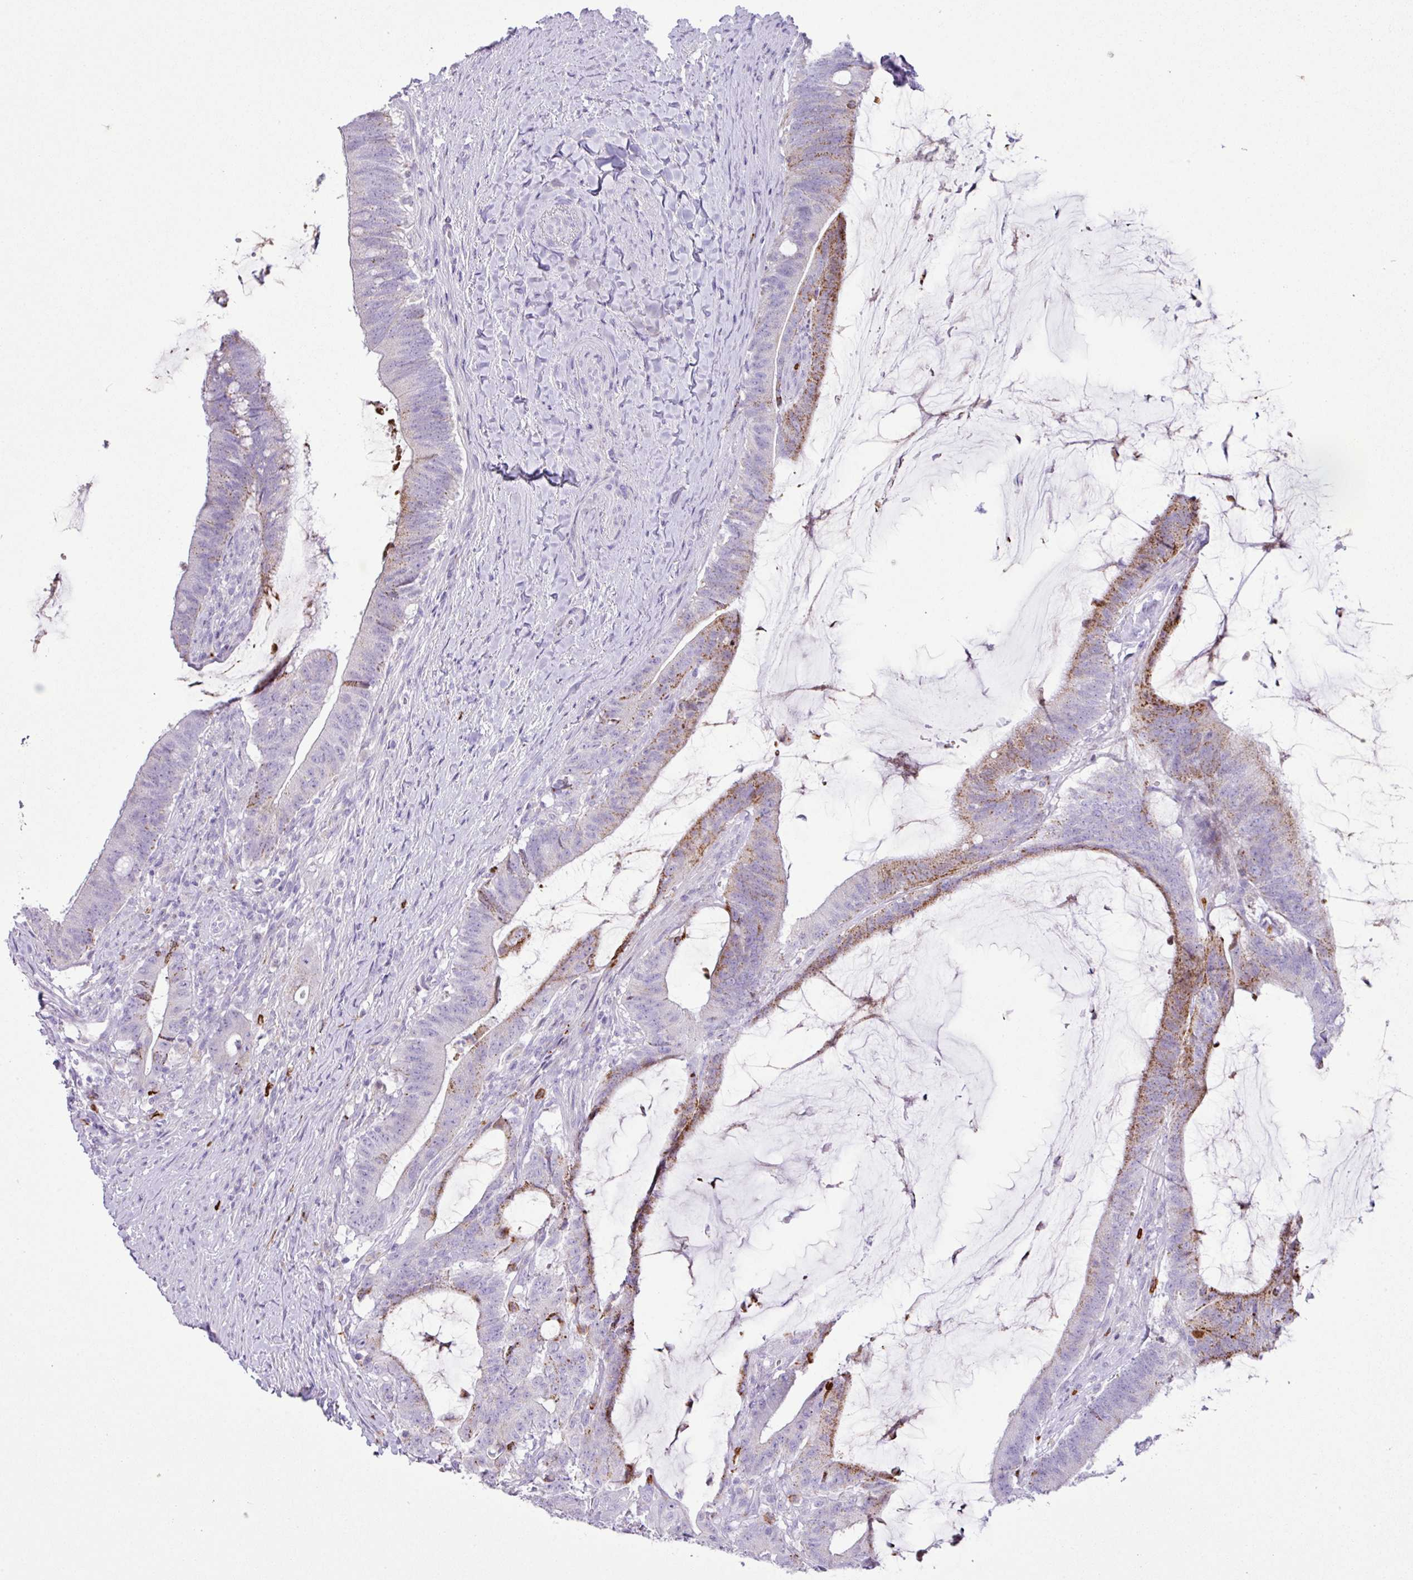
{"staining": {"intensity": "moderate", "quantity": "<25%", "location": "cytoplasmic/membranous"}, "tissue": "colorectal cancer", "cell_type": "Tumor cells", "image_type": "cancer", "snomed": [{"axis": "morphology", "description": "Adenocarcinoma, NOS"}, {"axis": "topography", "description": "Colon"}], "caption": "High-power microscopy captured an immunohistochemistry (IHC) micrograph of colorectal cancer (adenocarcinoma), revealing moderate cytoplasmic/membranous expression in about <25% of tumor cells.", "gene": "RCAN2", "patient": {"sex": "female", "age": 43}}